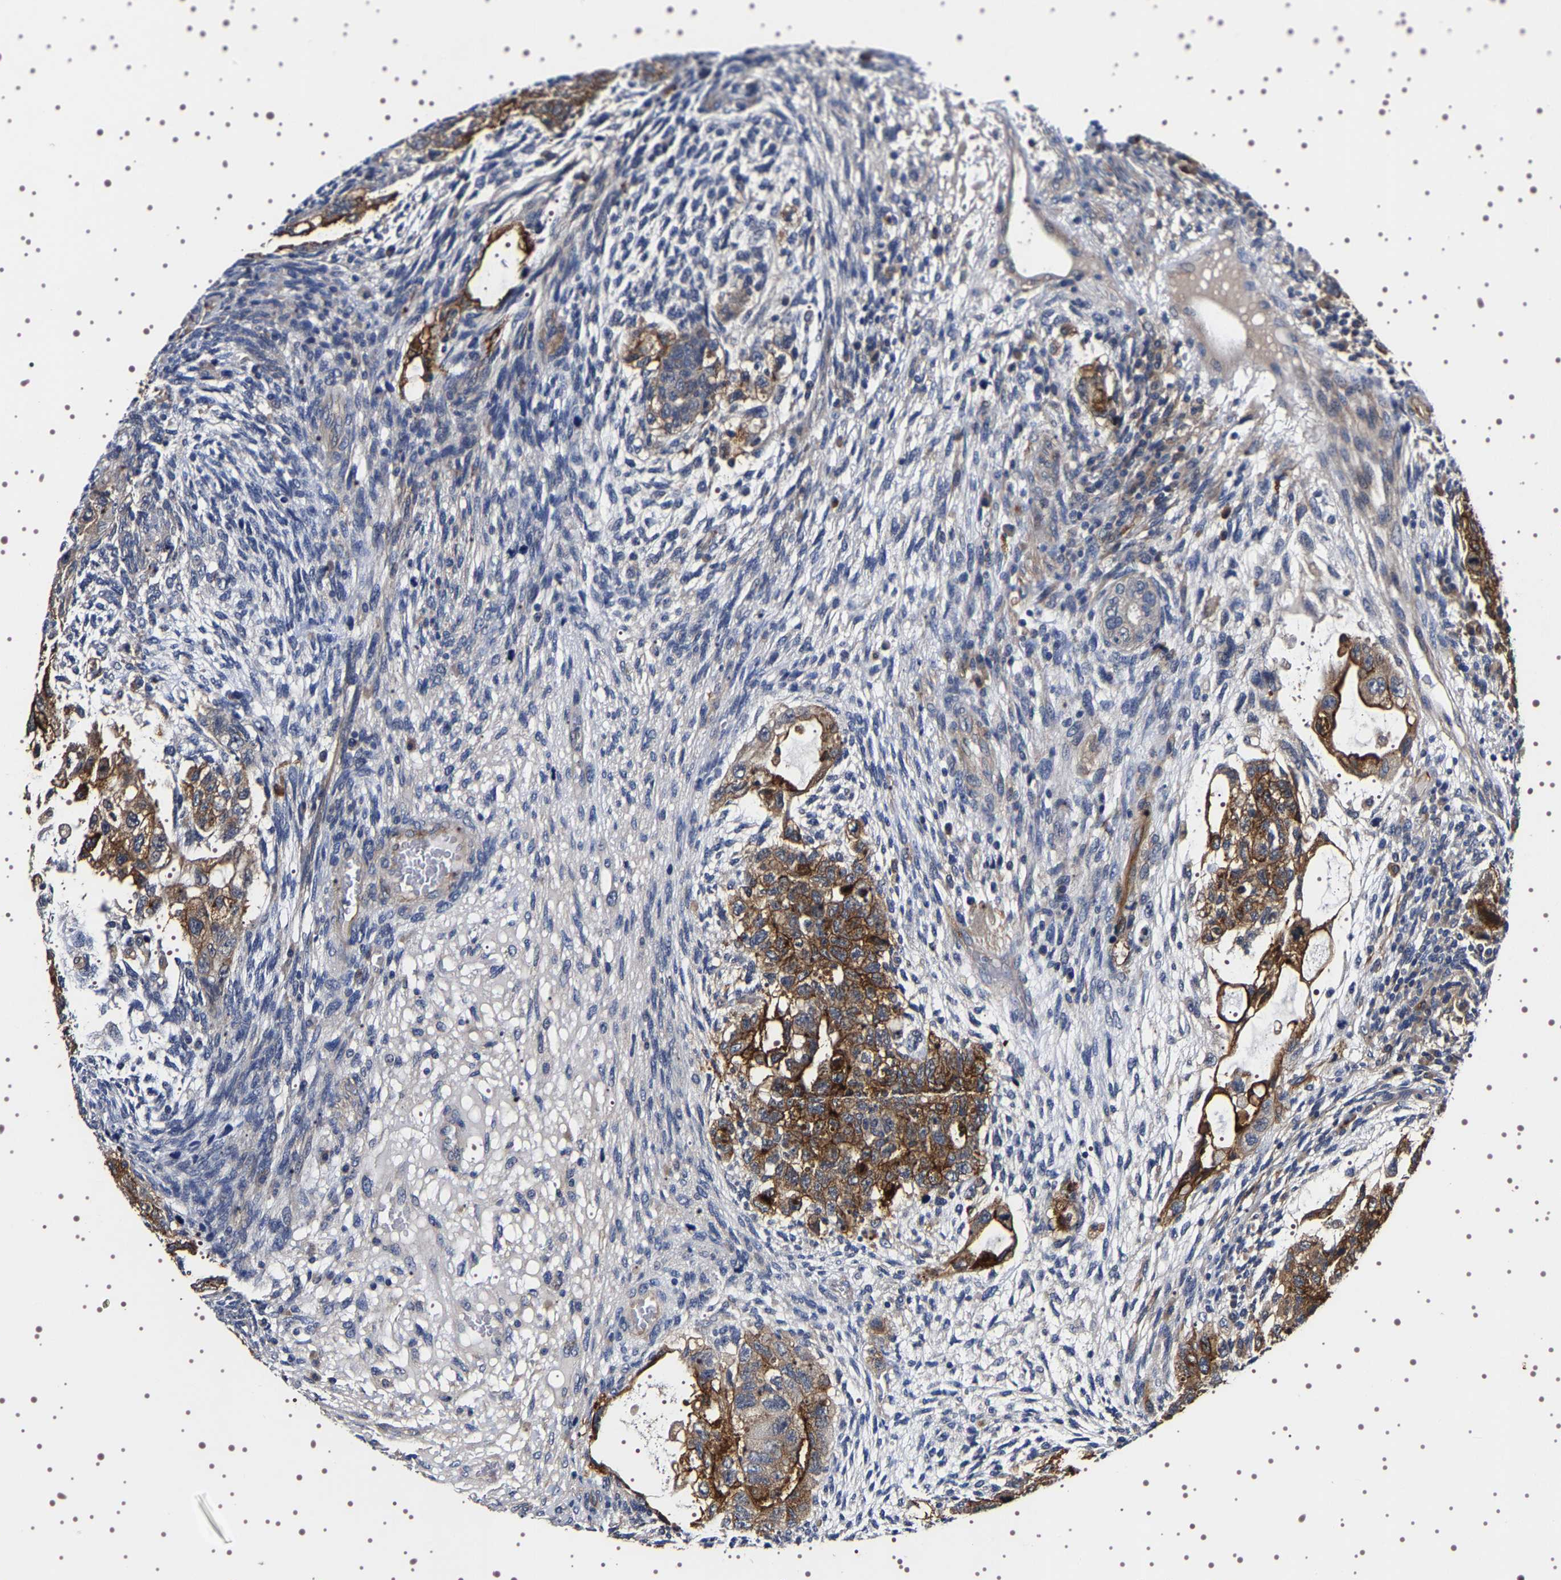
{"staining": {"intensity": "strong", "quantity": ">75%", "location": "cytoplasmic/membranous"}, "tissue": "testis cancer", "cell_type": "Tumor cells", "image_type": "cancer", "snomed": [{"axis": "morphology", "description": "Normal tissue, NOS"}, {"axis": "morphology", "description": "Carcinoma, Embryonal, NOS"}, {"axis": "topography", "description": "Testis"}], "caption": "An image of human testis cancer (embryonal carcinoma) stained for a protein displays strong cytoplasmic/membranous brown staining in tumor cells.", "gene": "ALPL", "patient": {"sex": "male", "age": 36}}